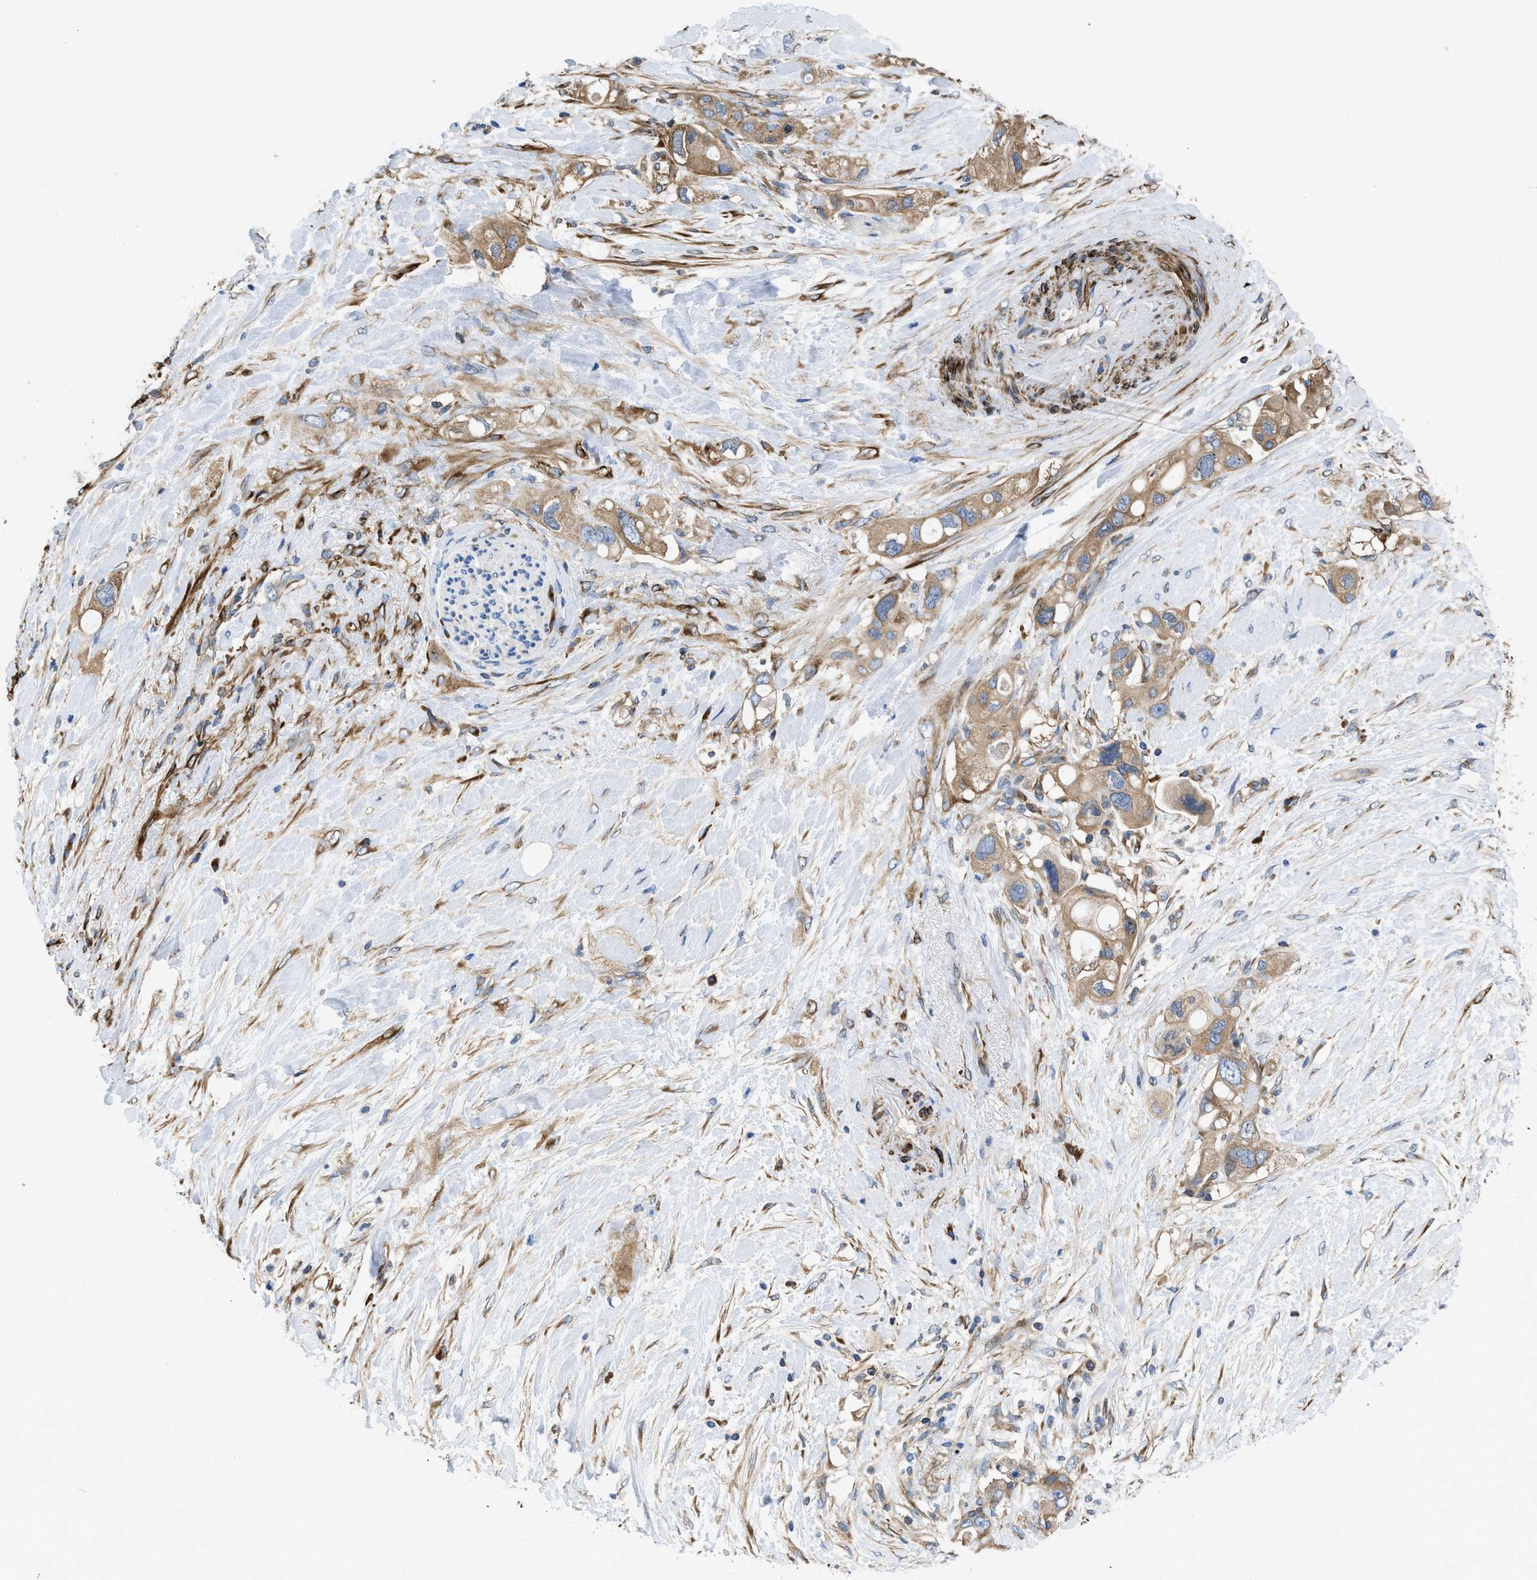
{"staining": {"intensity": "moderate", "quantity": ">75%", "location": "cytoplasmic/membranous"}, "tissue": "pancreatic cancer", "cell_type": "Tumor cells", "image_type": "cancer", "snomed": [{"axis": "morphology", "description": "Adenocarcinoma, NOS"}, {"axis": "topography", "description": "Pancreas"}], "caption": "This is a micrograph of immunohistochemistry (IHC) staining of pancreatic cancer, which shows moderate positivity in the cytoplasmic/membranous of tumor cells.", "gene": "CHKB", "patient": {"sex": "female", "age": 56}}